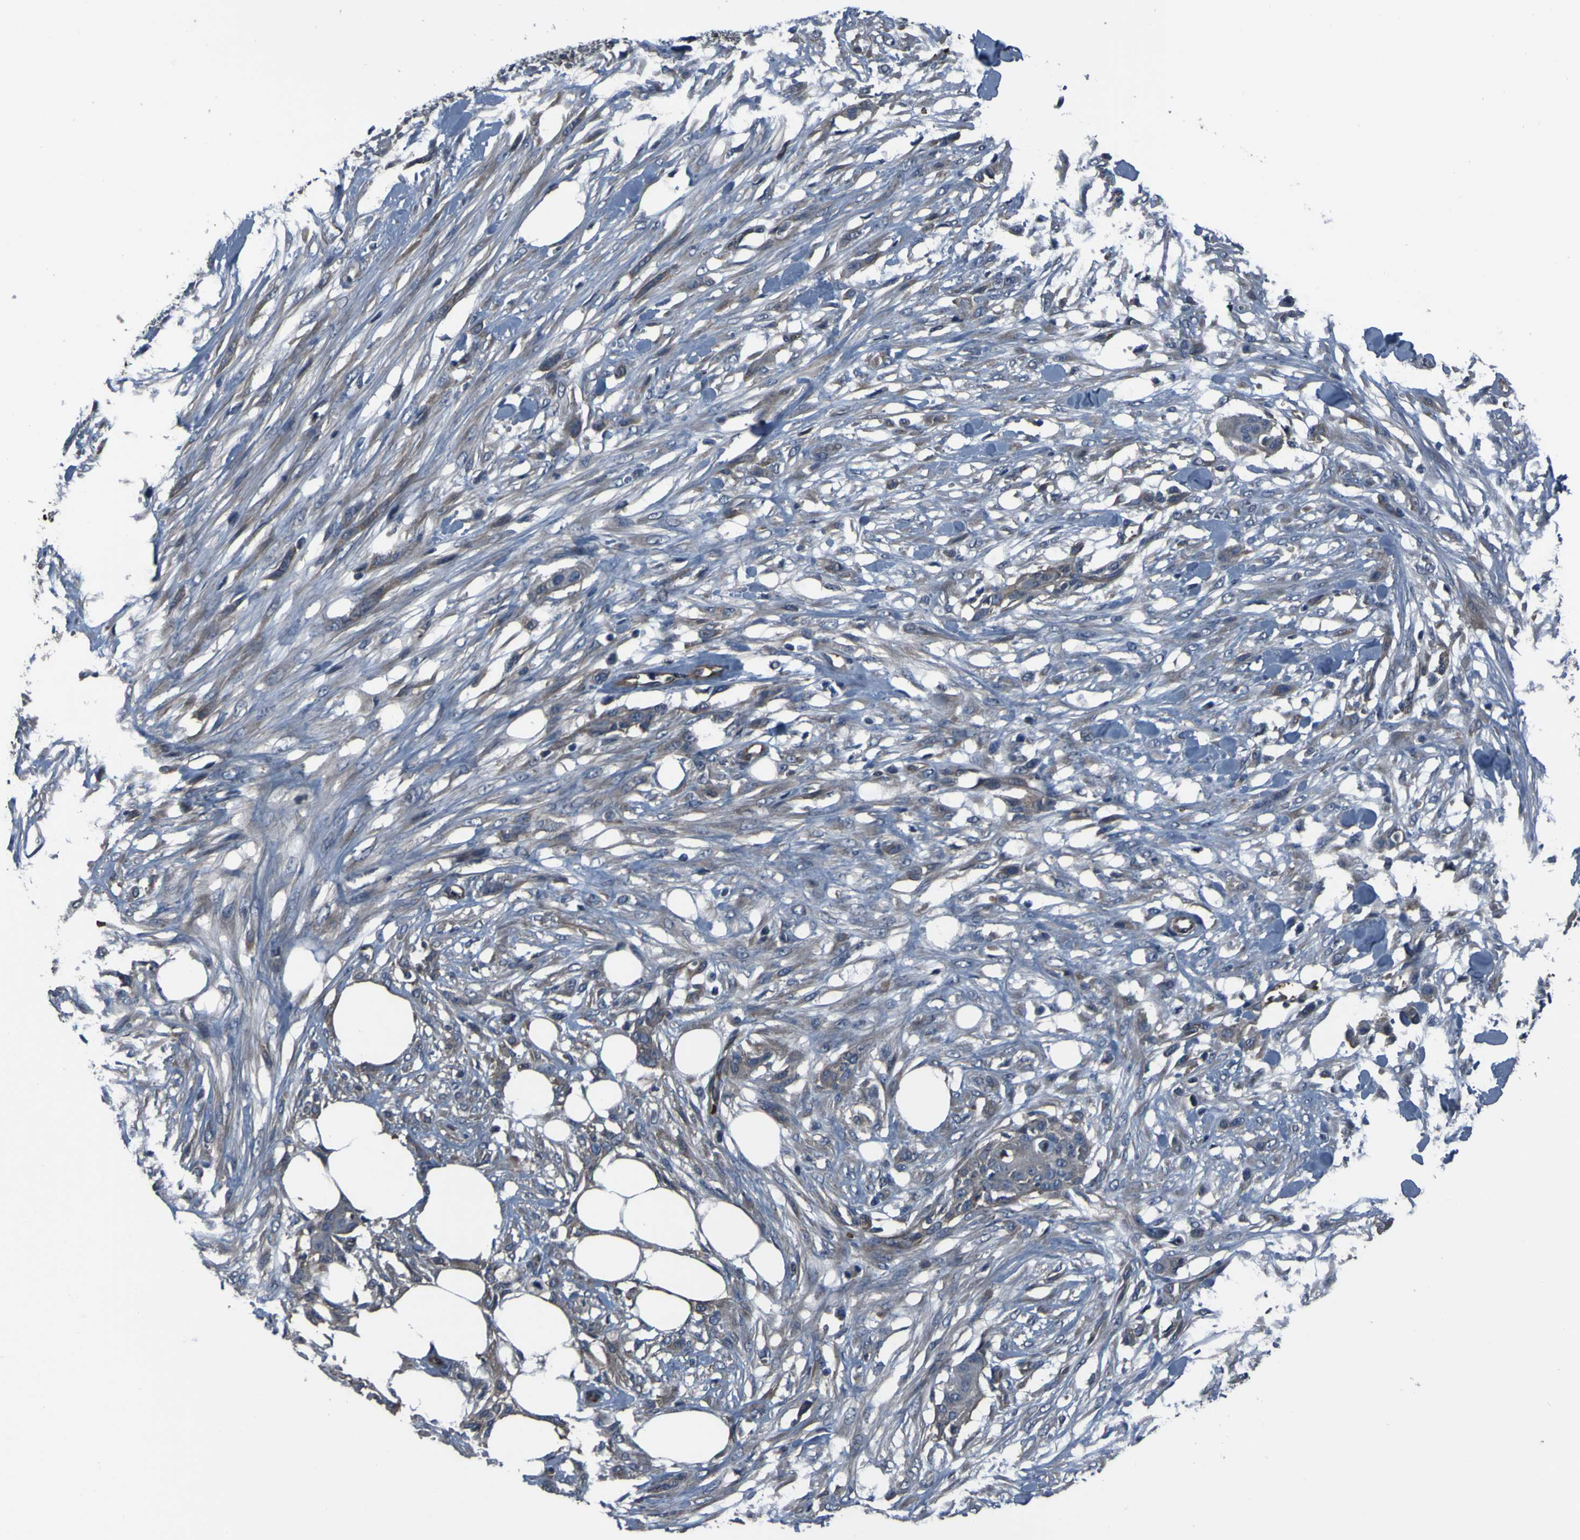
{"staining": {"intensity": "weak", "quantity": ">75%", "location": "cytoplasmic/membranous"}, "tissue": "skin cancer", "cell_type": "Tumor cells", "image_type": "cancer", "snomed": [{"axis": "morphology", "description": "Squamous cell carcinoma, NOS"}, {"axis": "topography", "description": "Skin"}], "caption": "An IHC image of neoplastic tissue is shown. Protein staining in brown labels weak cytoplasmic/membranous positivity in skin cancer (squamous cell carcinoma) within tumor cells. (DAB IHC, brown staining for protein, blue staining for nuclei).", "gene": "GRAMD1A", "patient": {"sex": "female", "age": 59}}